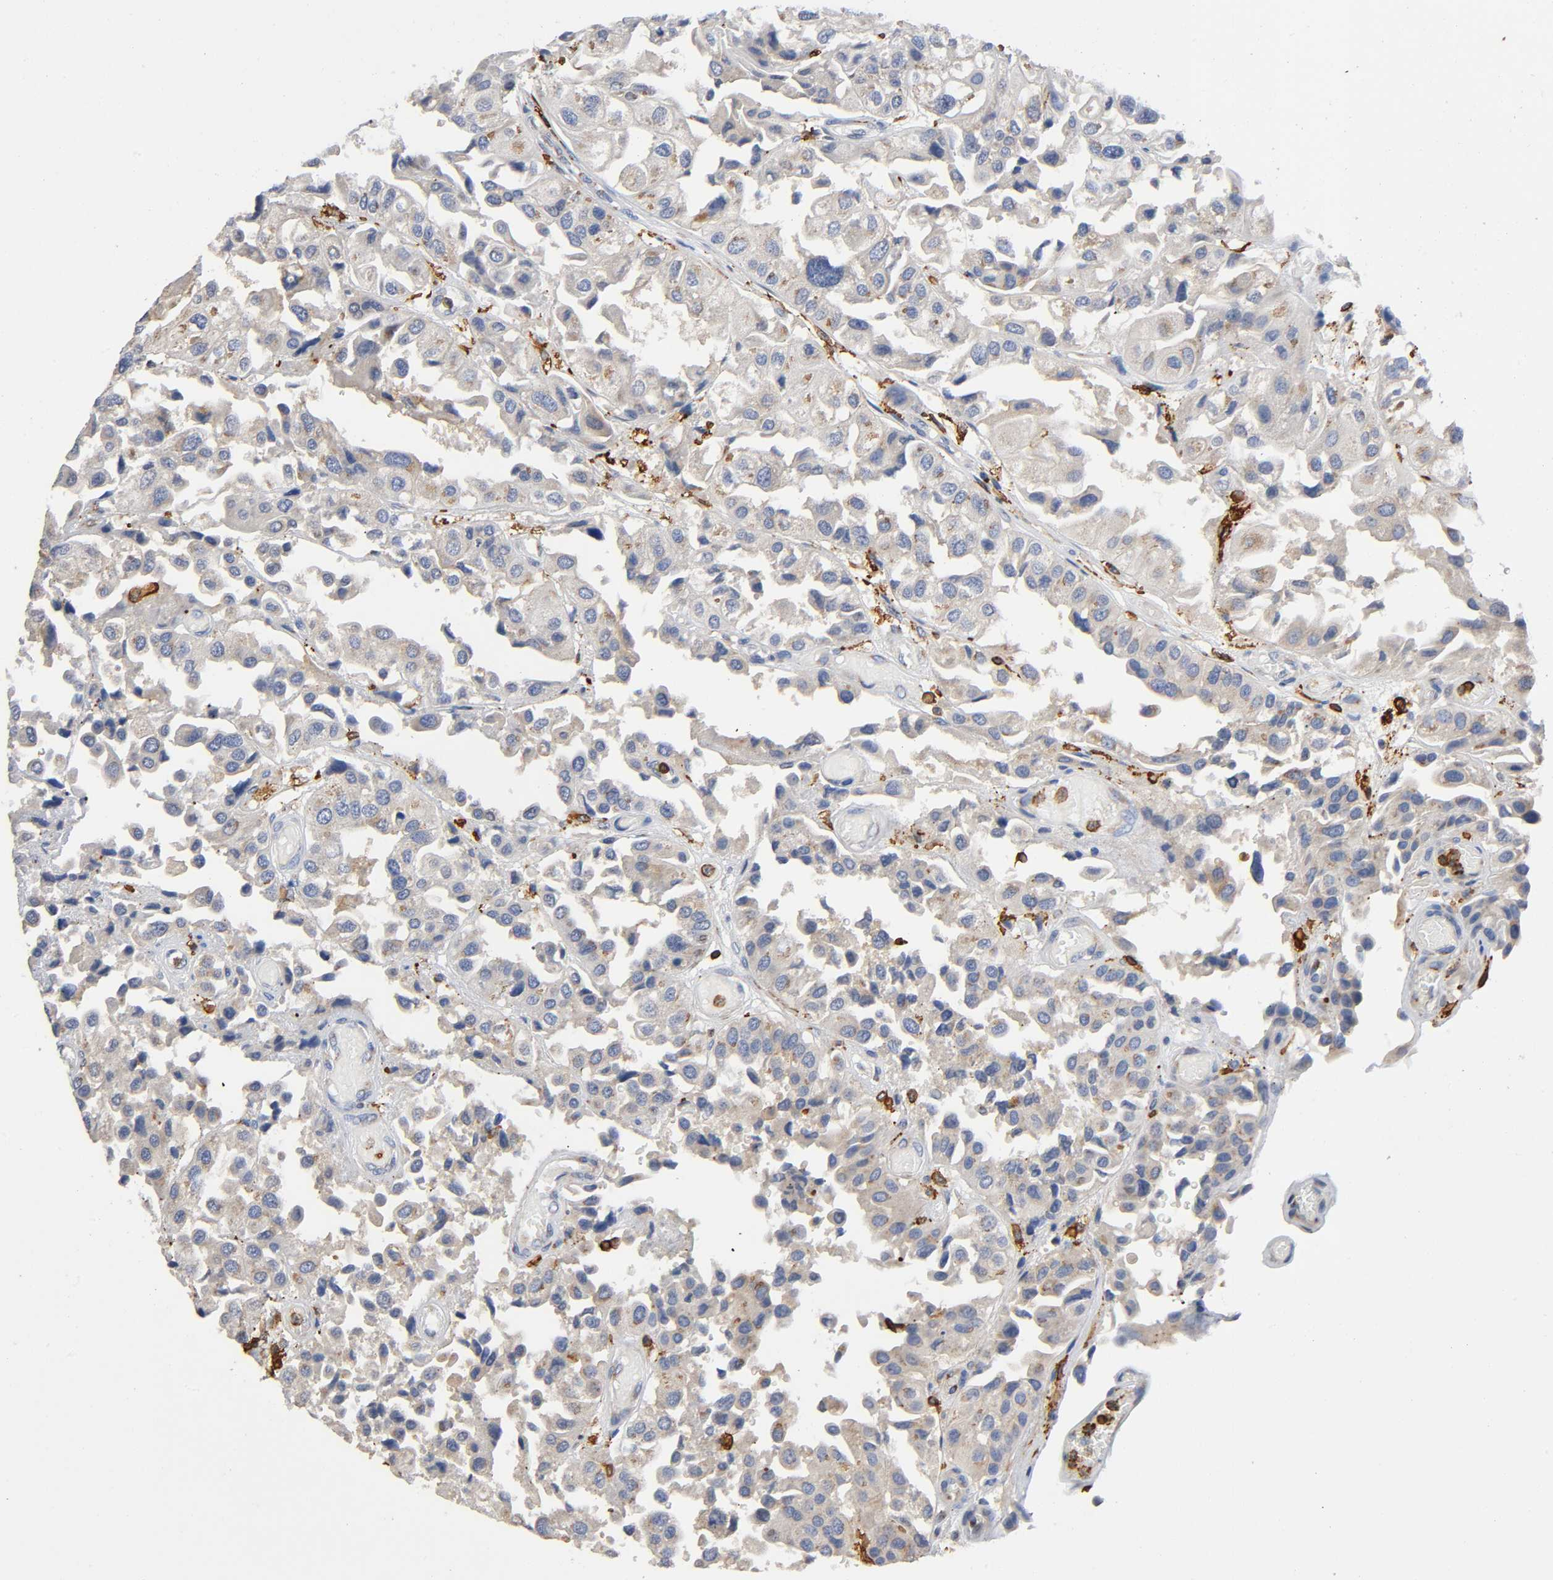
{"staining": {"intensity": "moderate", "quantity": "25%-75%", "location": "cytoplasmic/membranous"}, "tissue": "urothelial cancer", "cell_type": "Tumor cells", "image_type": "cancer", "snomed": [{"axis": "morphology", "description": "Urothelial carcinoma, High grade"}, {"axis": "topography", "description": "Urinary bladder"}], "caption": "Immunohistochemistry of urothelial carcinoma (high-grade) shows medium levels of moderate cytoplasmic/membranous staining in about 25%-75% of tumor cells.", "gene": "CAPN10", "patient": {"sex": "female", "age": 64}}